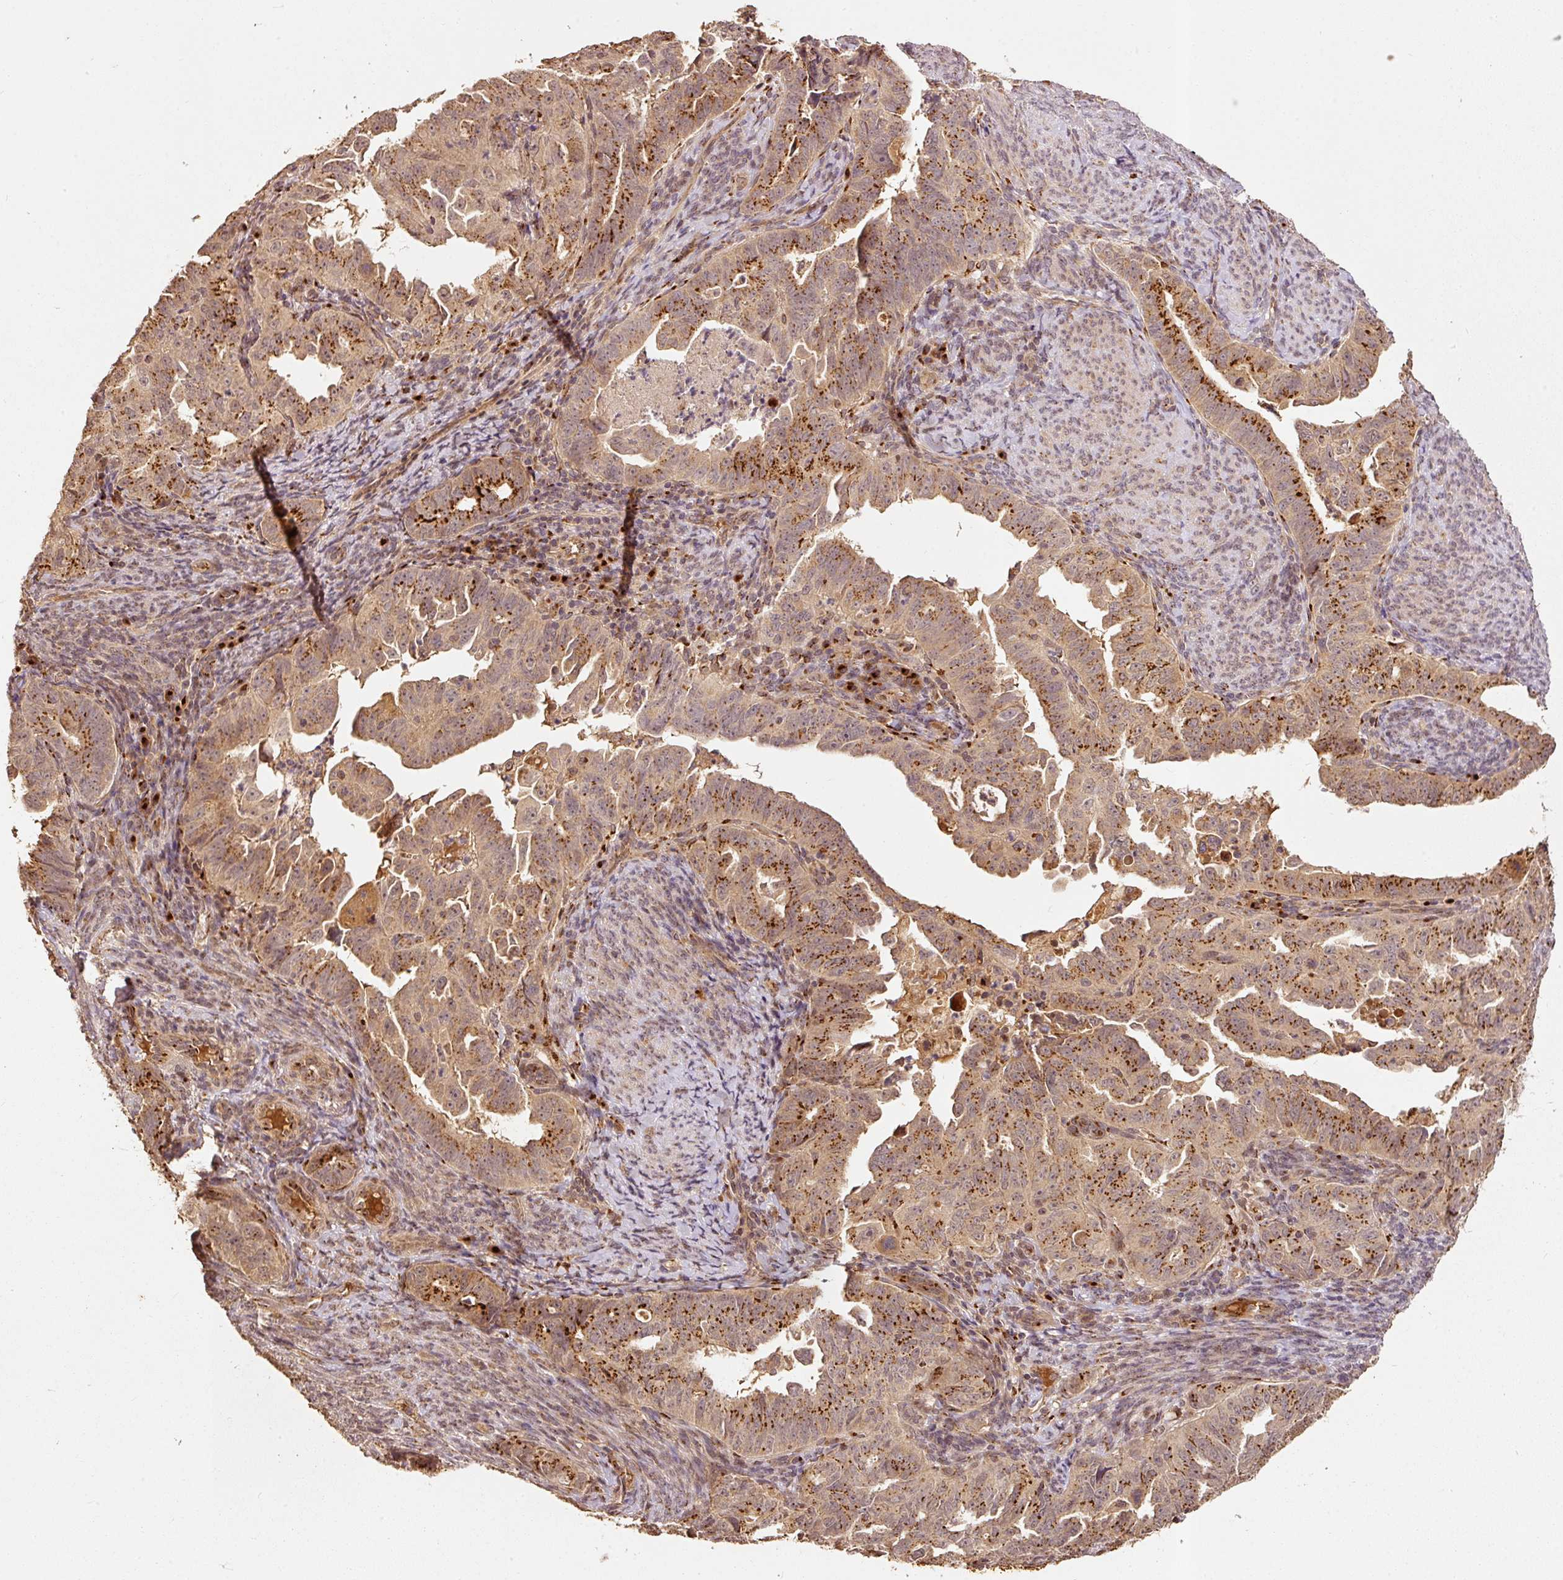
{"staining": {"intensity": "strong", "quantity": ">75%", "location": "cytoplasmic/membranous"}, "tissue": "endometrial cancer", "cell_type": "Tumor cells", "image_type": "cancer", "snomed": [{"axis": "morphology", "description": "Adenocarcinoma, NOS"}, {"axis": "topography", "description": "Endometrium"}], "caption": "Human endometrial cancer stained with a brown dye displays strong cytoplasmic/membranous positive expression in about >75% of tumor cells.", "gene": "FUT8", "patient": {"sex": "female", "age": 65}}